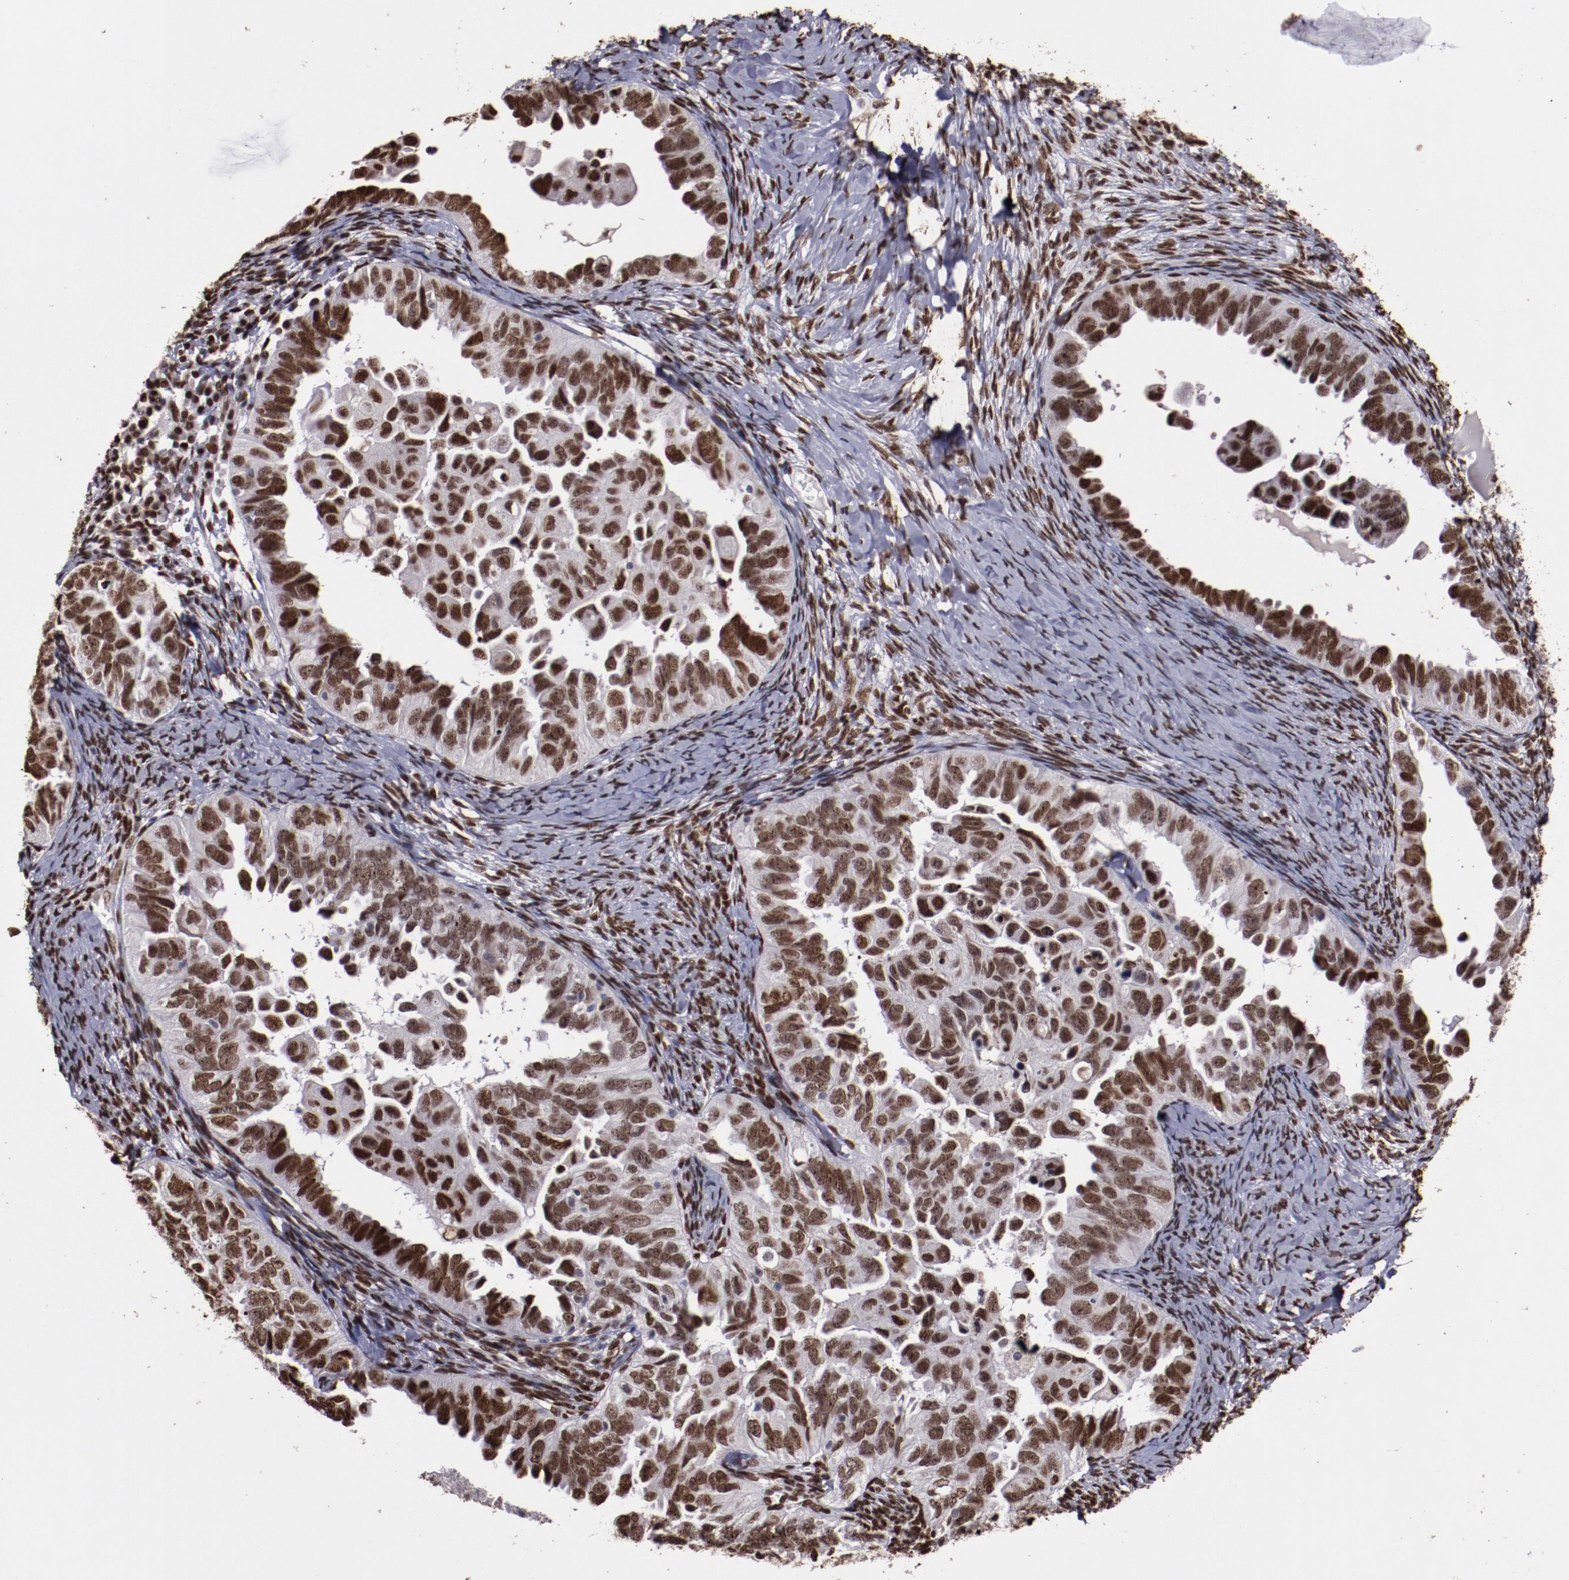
{"staining": {"intensity": "moderate", "quantity": ">75%", "location": "nuclear"}, "tissue": "ovarian cancer", "cell_type": "Tumor cells", "image_type": "cancer", "snomed": [{"axis": "morphology", "description": "Cystadenocarcinoma, serous, NOS"}, {"axis": "topography", "description": "Ovary"}], "caption": "Immunohistochemical staining of human ovarian cancer reveals moderate nuclear protein positivity in approximately >75% of tumor cells. (DAB (3,3'-diaminobenzidine) IHC, brown staining for protein, blue staining for nuclei).", "gene": "APEX1", "patient": {"sex": "female", "age": 82}}